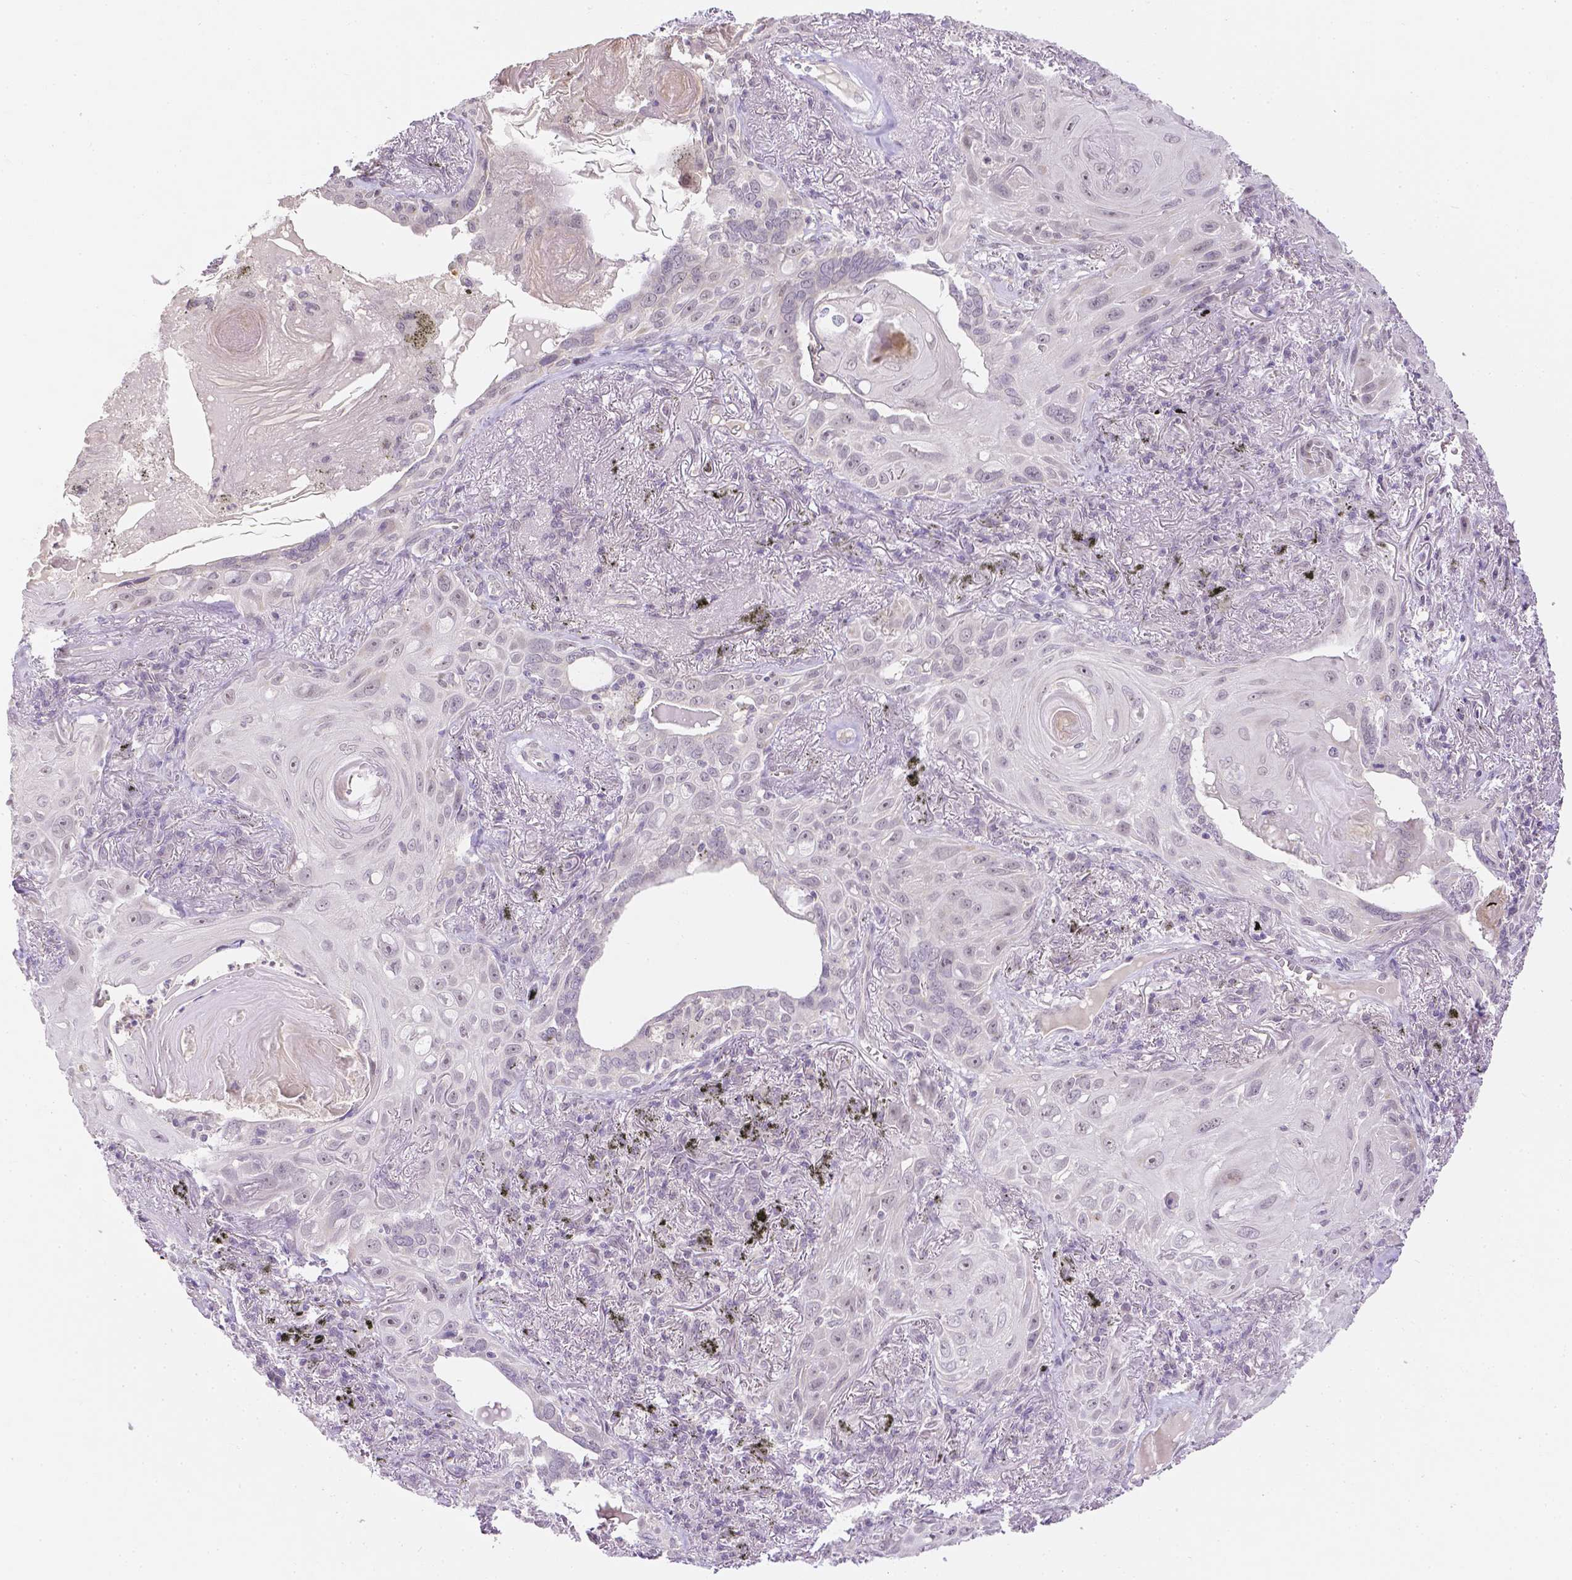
{"staining": {"intensity": "negative", "quantity": "none", "location": "none"}, "tissue": "lung cancer", "cell_type": "Tumor cells", "image_type": "cancer", "snomed": [{"axis": "morphology", "description": "Squamous cell carcinoma, NOS"}, {"axis": "topography", "description": "Lung"}], "caption": "Immunohistochemical staining of lung cancer shows no significant expression in tumor cells.", "gene": "ZNF280B", "patient": {"sex": "male", "age": 79}}